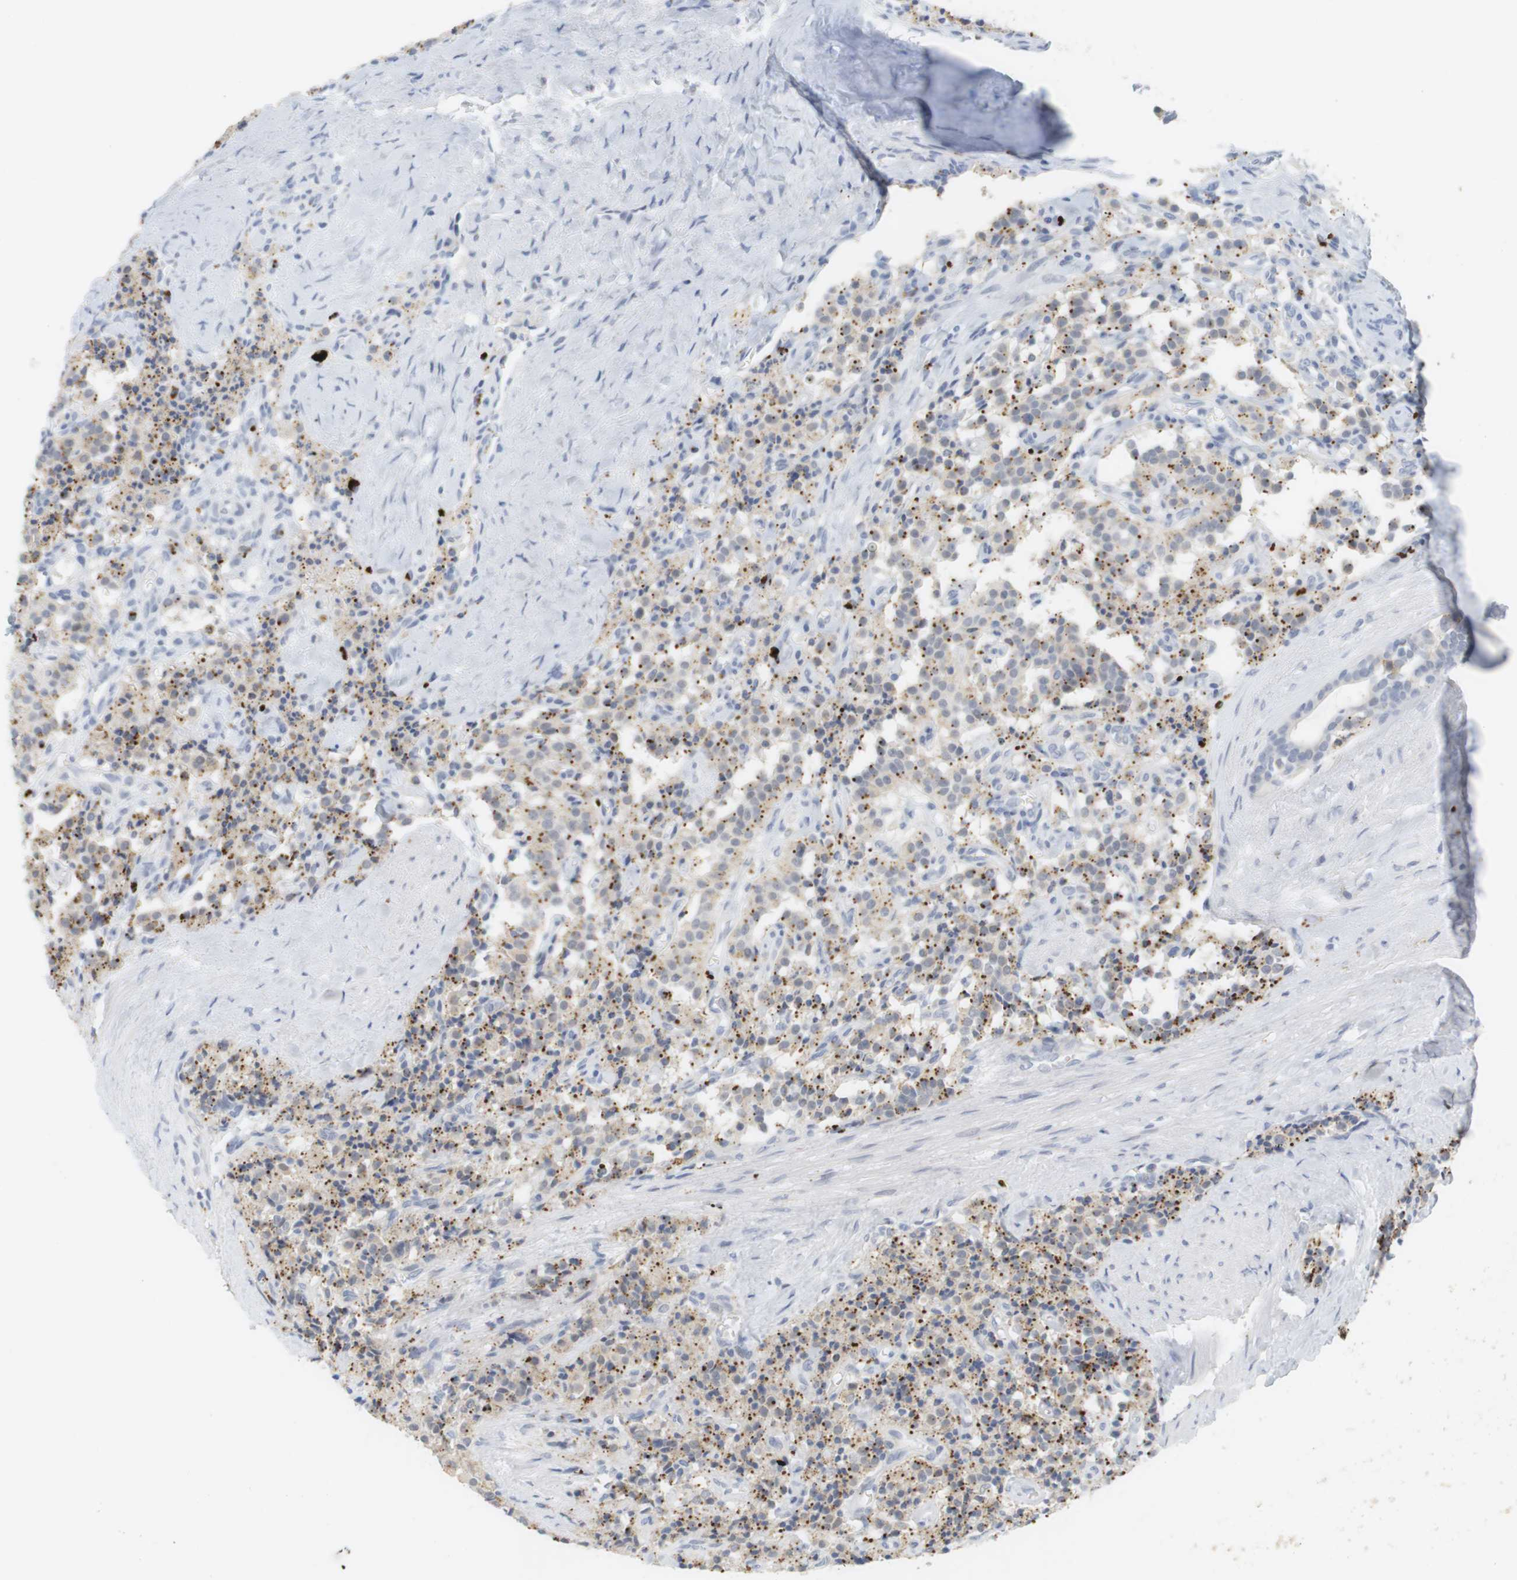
{"staining": {"intensity": "moderate", "quantity": ">75%", "location": "cytoplasmic/membranous"}, "tissue": "carcinoid", "cell_type": "Tumor cells", "image_type": "cancer", "snomed": [{"axis": "morphology", "description": "Carcinoid, malignant, NOS"}, {"axis": "topography", "description": "Lung"}], "caption": "This is an image of immunohistochemistry (IHC) staining of carcinoid, which shows moderate expression in the cytoplasmic/membranous of tumor cells.", "gene": "YIPF1", "patient": {"sex": "male", "age": 30}}